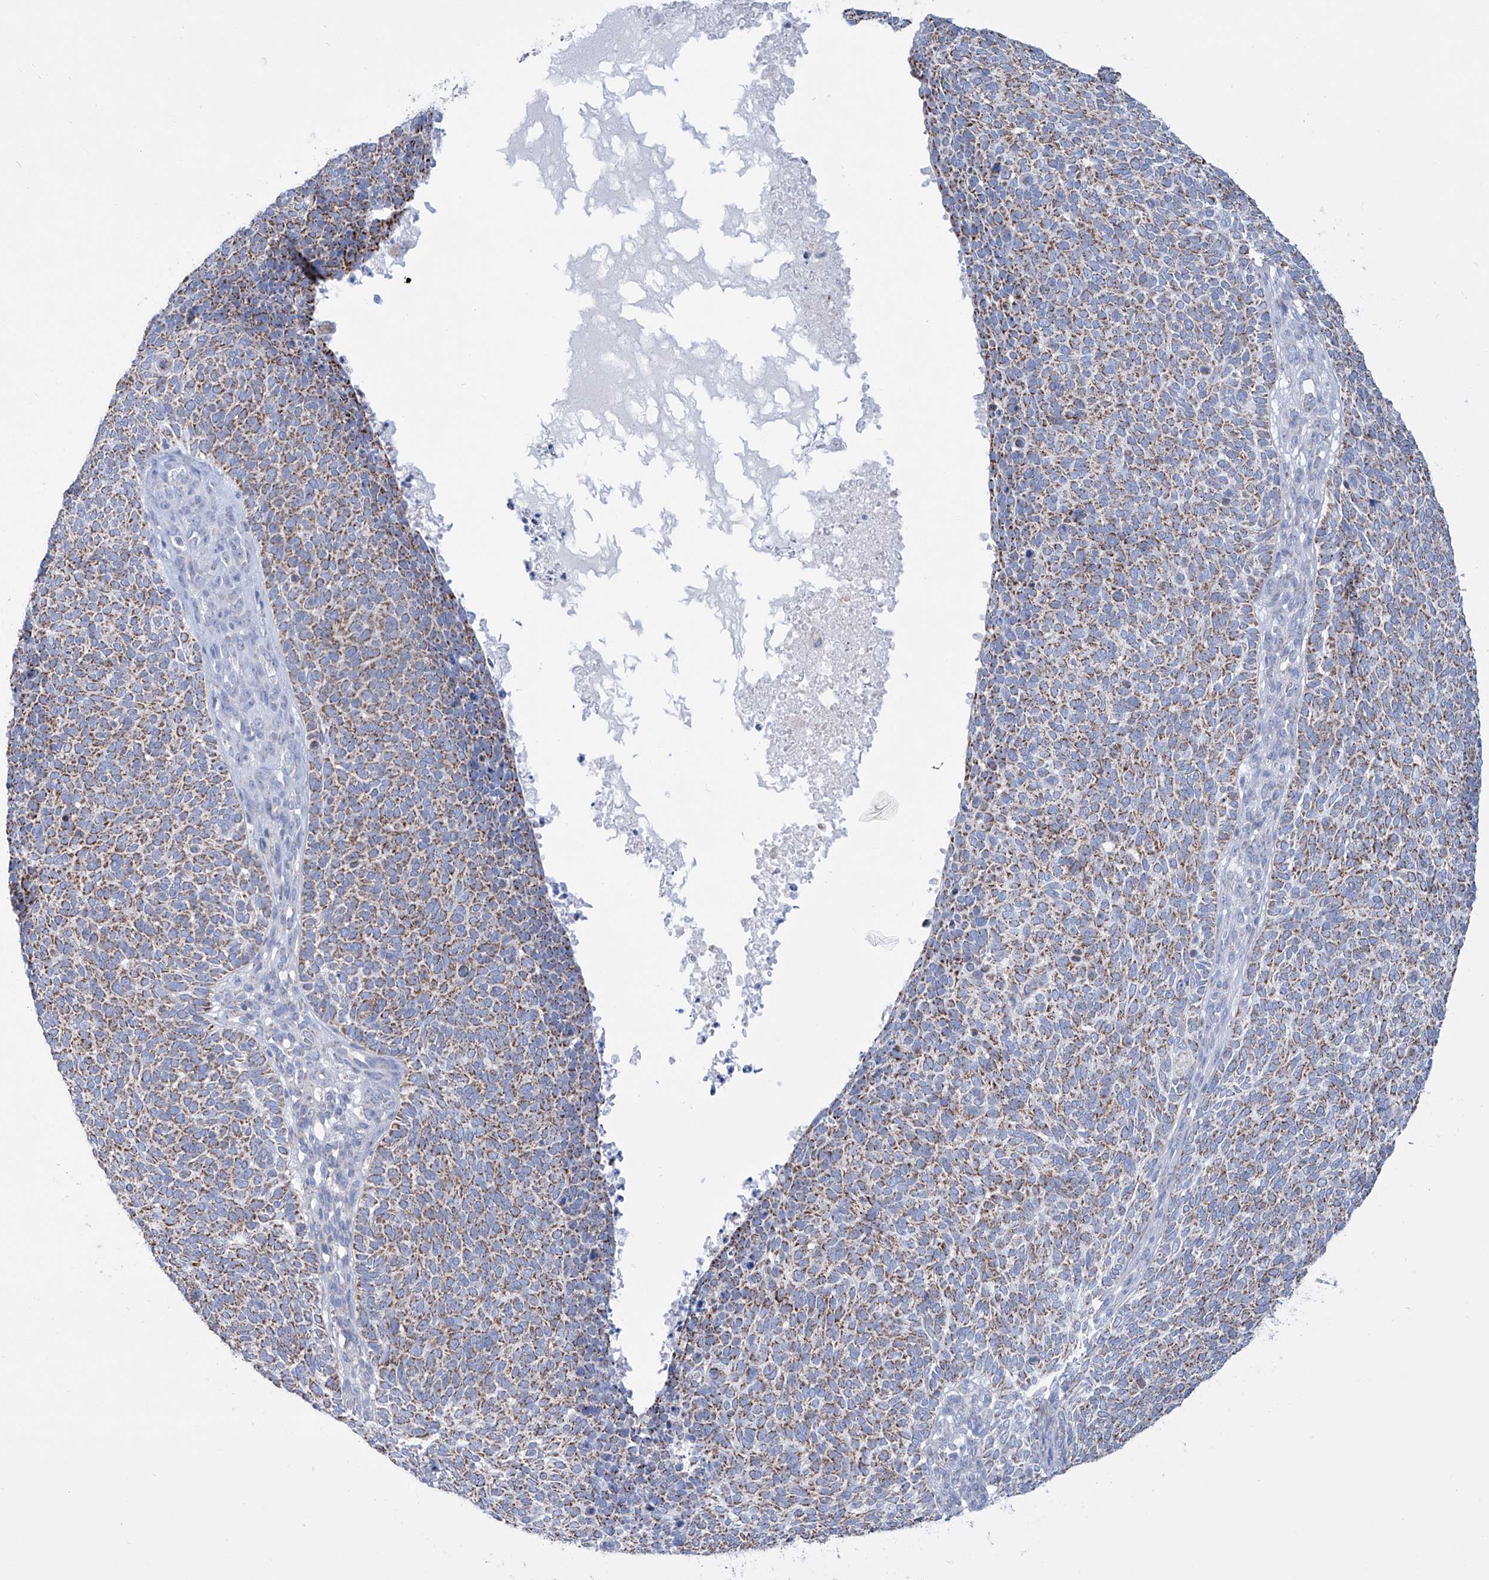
{"staining": {"intensity": "strong", "quantity": "25%-75%", "location": "cytoplasmic/membranous"}, "tissue": "skin cancer", "cell_type": "Tumor cells", "image_type": "cancer", "snomed": [{"axis": "morphology", "description": "Squamous cell carcinoma, NOS"}, {"axis": "topography", "description": "Skin"}], "caption": "IHC image of skin cancer stained for a protein (brown), which shows high levels of strong cytoplasmic/membranous positivity in about 25%-75% of tumor cells.", "gene": "ALDH6A1", "patient": {"sex": "female", "age": 90}}